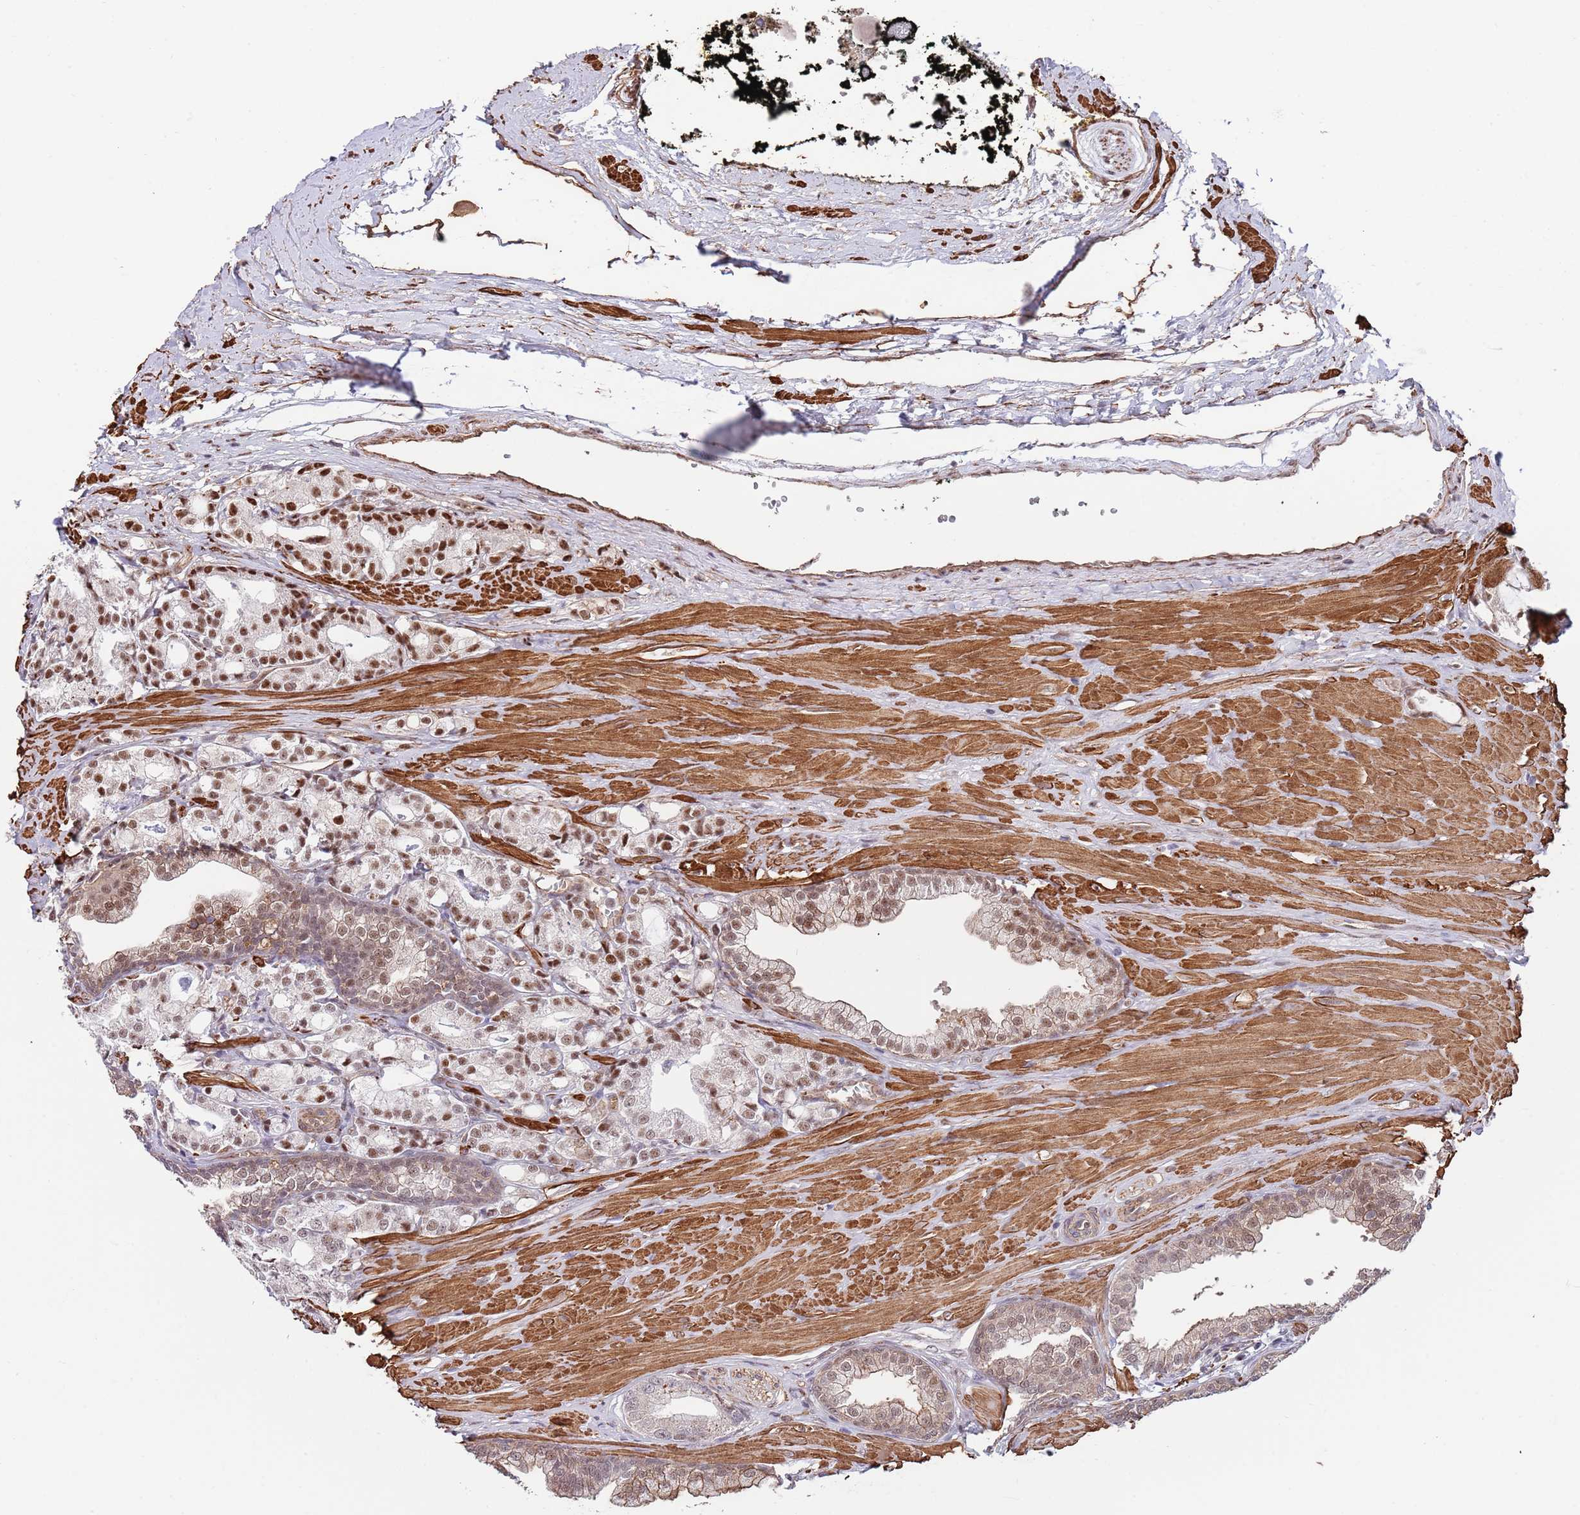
{"staining": {"intensity": "moderate", "quantity": ">75%", "location": "nuclear"}, "tissue": "prostate cancer", "cell_type": "Tumor cells", "image_type": "cancer", "snomed": [{"axis": "morphology", "description": "Adenocarcinoma, High grade"}, {"axis": "topography", "description": "Prostate"}], "caption": "This photomicrograph exhibits prostate cancer stained with immunohistochemistry to label a protein in brown. The nuclear of tumor cells show moderate positivity for the protein. Nuclei are counter-stained blue.", "gene": "BPNT1", "patient": {"sex": "male", "age": 71}}